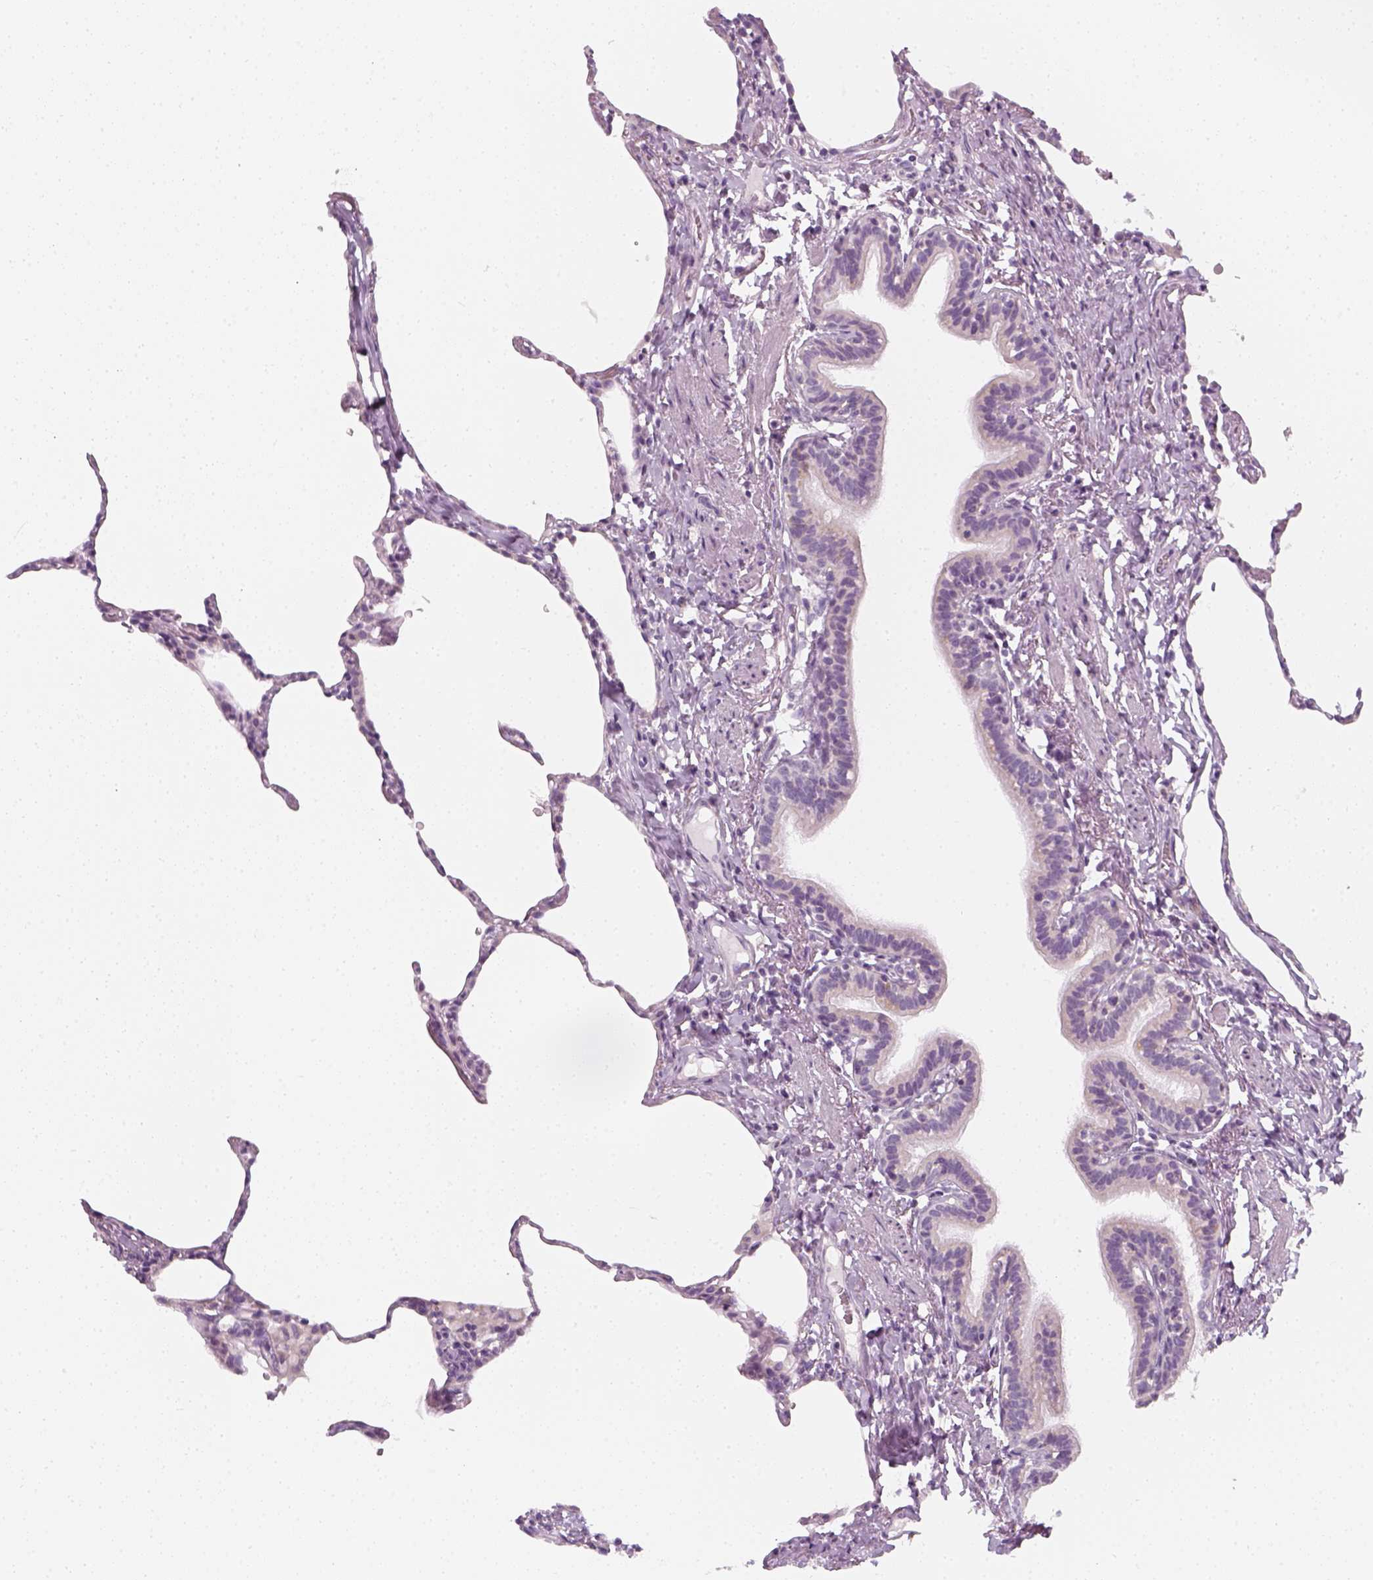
{"staining": {"intensity": "negative", "quantity": "none", "location": "none"}, "tissue": "lung", "cell_type": "Alveolar cells", "image_type": "normal", "snomed": [{"axis": "morphology", "description": "Normal tissue, NOS"}, {"axis": "topography", "description": "Lung"}], "caption": "The histopathology image exhibits no staining of alveolar cells in normal lung. Nuclei are stained in blue.", "gene": "PRAME", "patient": {"sex": "female", "age": 57}}